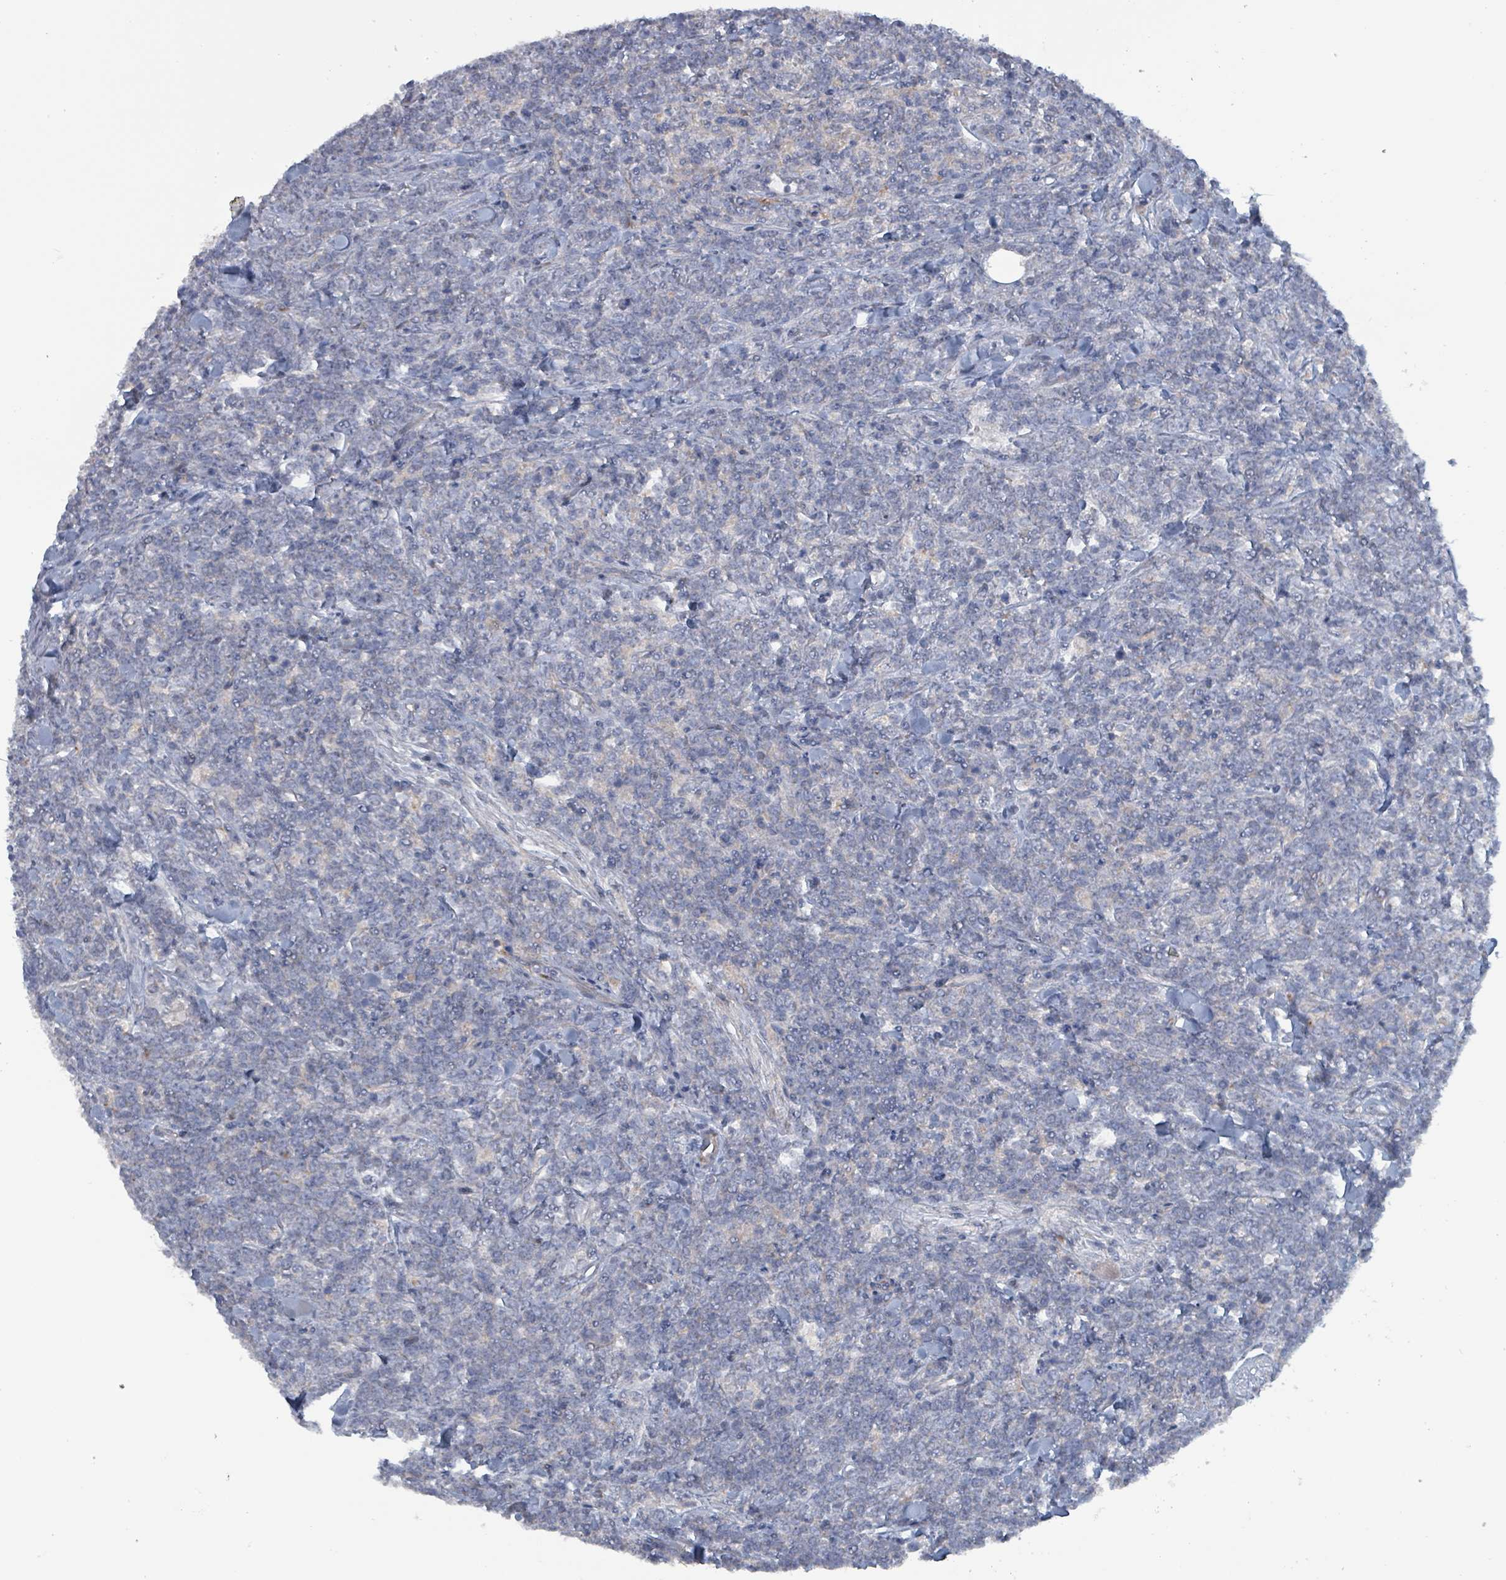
{"staining": {"intensity": "negative", "quantity": "none", "location": "none"}, "tissue": "lymphoma", "cell_type": "Tumor cells", "image_type": "cancer", "snomed": [{"axis": "morphology", "description": "Malignant lymphoma, non-Hodgkin's type, High grade"}, {"axis": "topography", "description": "Small intestine"}, {"axis": "topography", "description": "Colon"}], "caption": "Lymphoma was stained to show a protein in brown. There is no significant expression in tumor cells.", "gene": "TAAR5", "patient": {"sex": "male", "age": 8}}